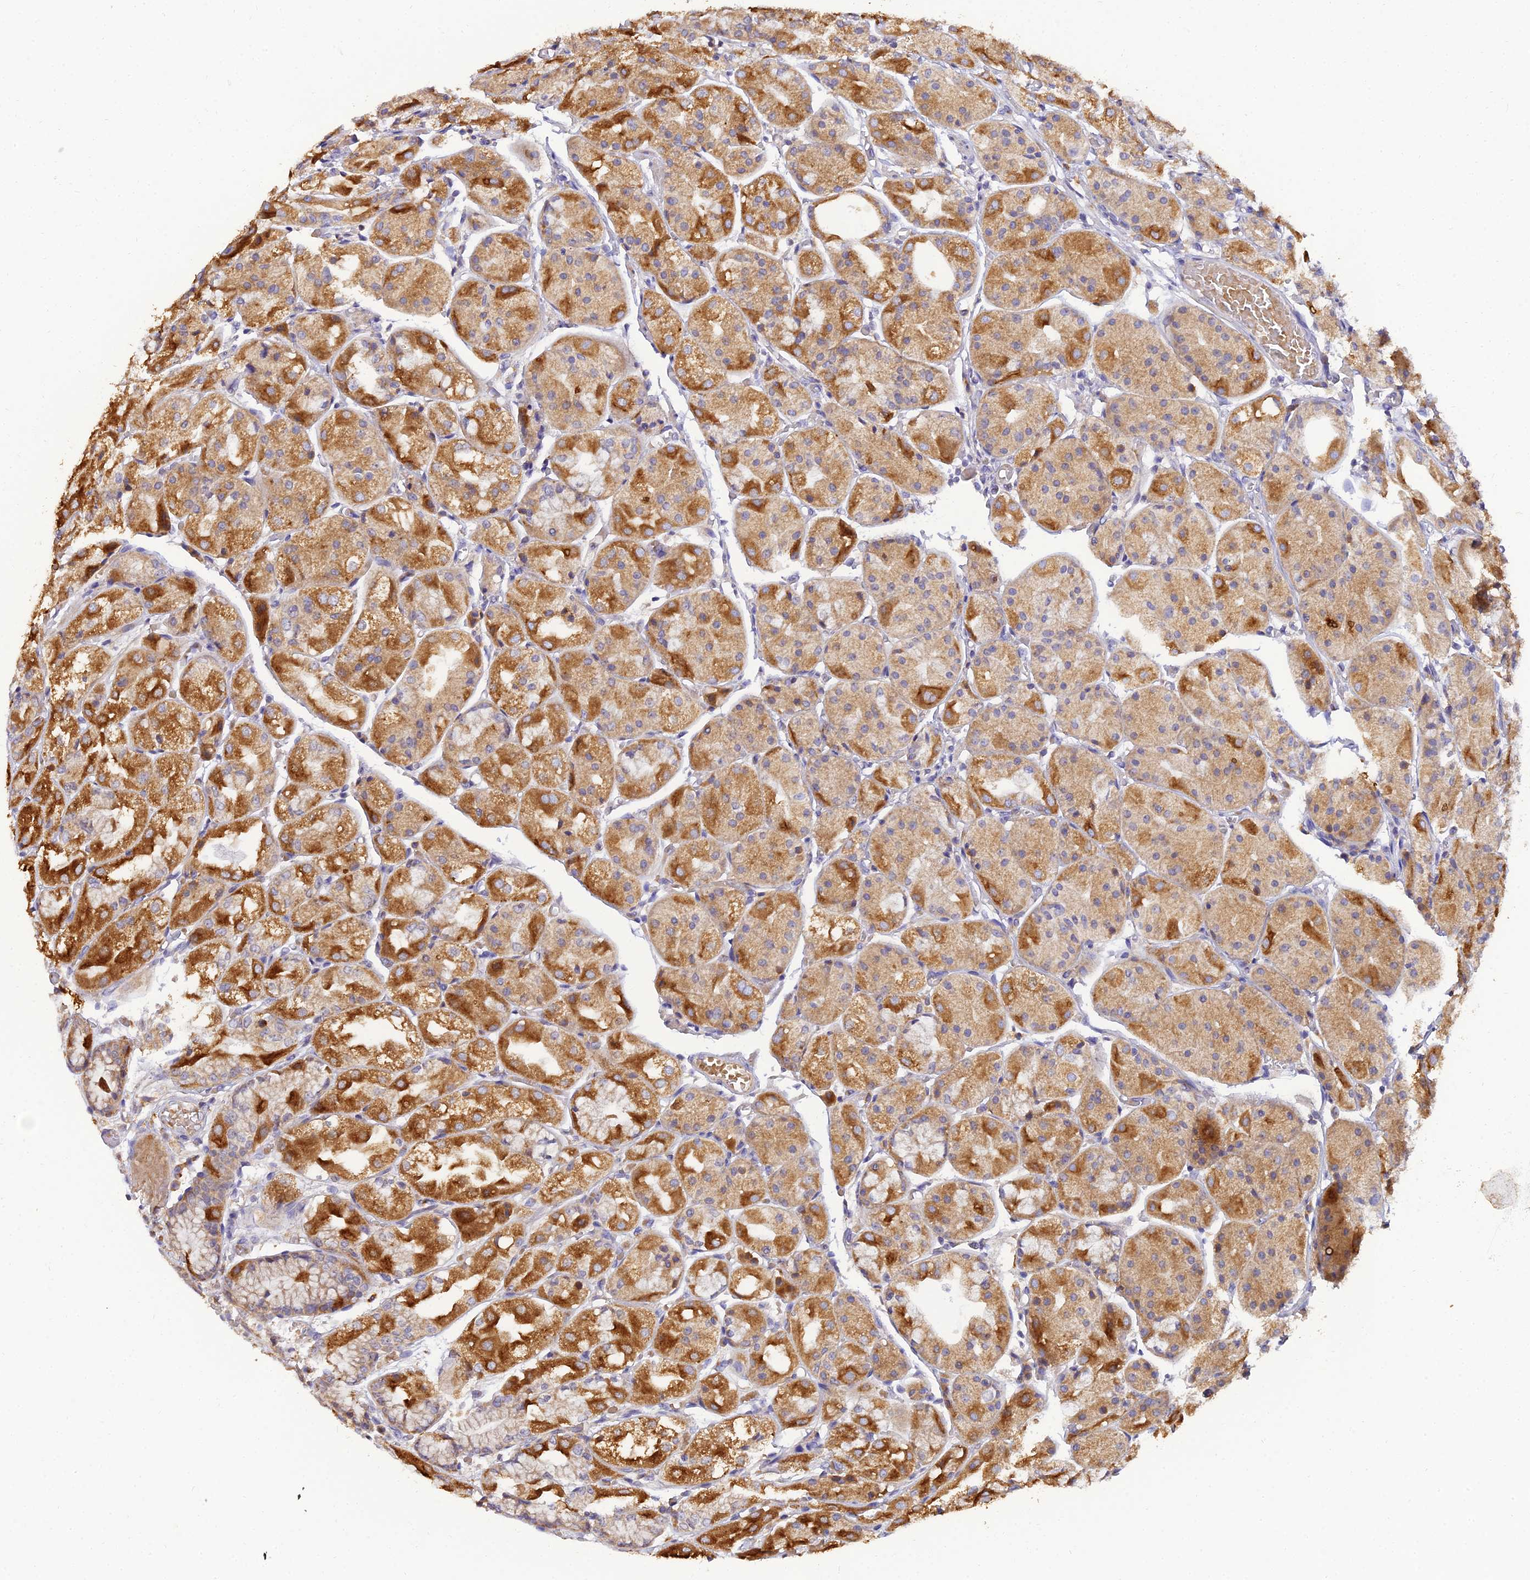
{"staining": {"intensity": "strong", "quantity": "25%-75%", "location": "cytoplasmic/membranous"}, "tissue": "stomach", "cell_type": "Glandular cells", "image_type": "normal", "snomed": [{"axis": "morphology", "description": "Normal tissue, NOS"}, {"axis": "topography", "description": "Stomach, upper"}], "caption": "Immunohistochemical staining of benign human stomach reveals 25%-75% levels of strong cytoplasmic/membranous protein positivity in about 25%-75% of glandular cells.", "gene": "ARL8A", "patient": {"sex": "male", "age": 72}}